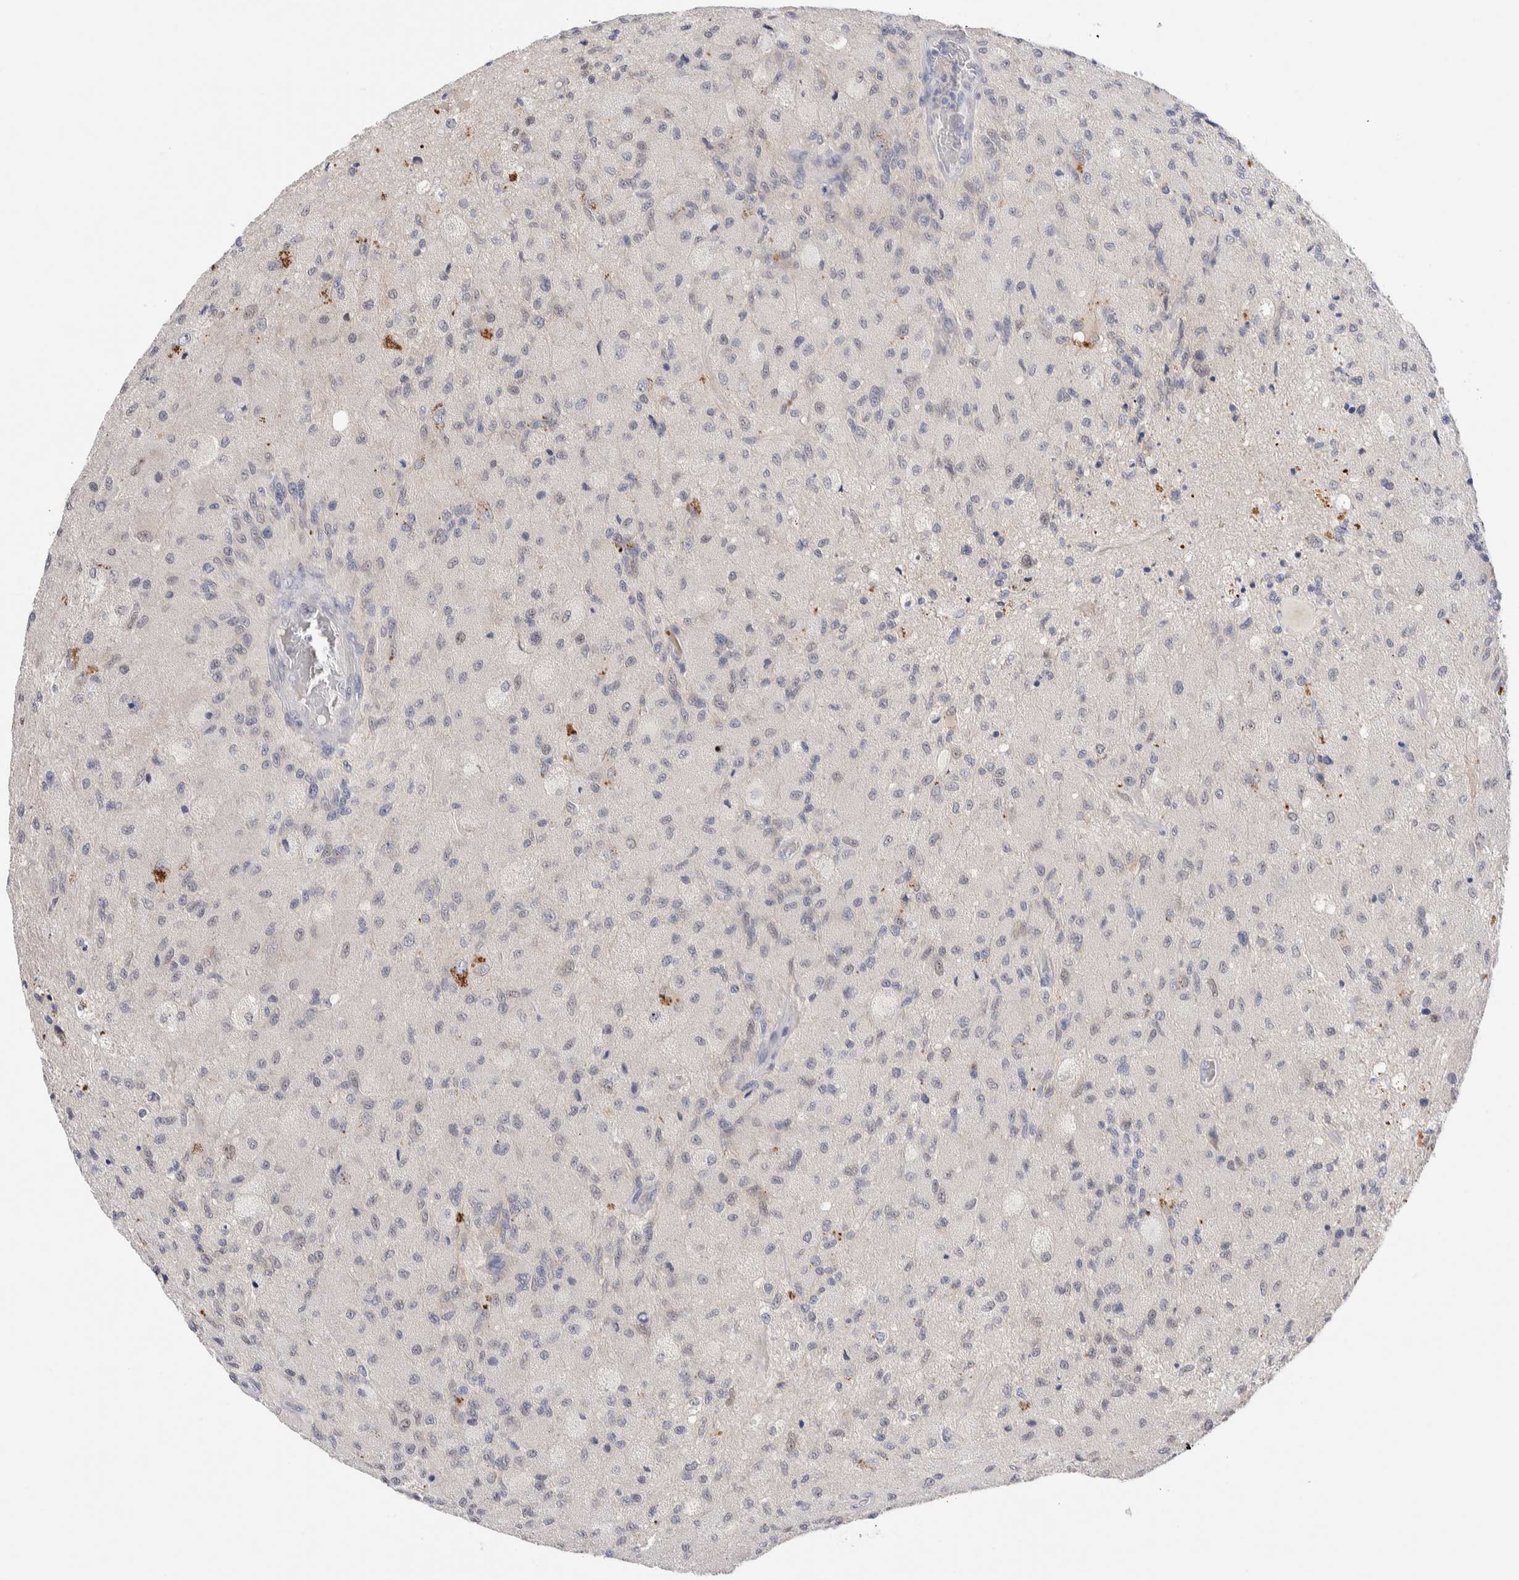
{"staining": {"intensity": "negative", "quantity": "none", "location": "none"}, "tissue": "glioma", "cell_type": "Tumor cells", "image_type": "cancer", "snomed": [{"axis": "morphology", "description": "Normal tissue, NOS"}, {"axis": "morphology", "description": "Glioma, malignant, High grade"}, {"axis": "topography", "description": "Cerebral cortex"}], "caption": "This is an immunohistochemistry histopathology image of human glioma. There is no positivity in tumor cells.", "gene": "DNAJB6", "patient": {"sex": "male", "age": 77}}